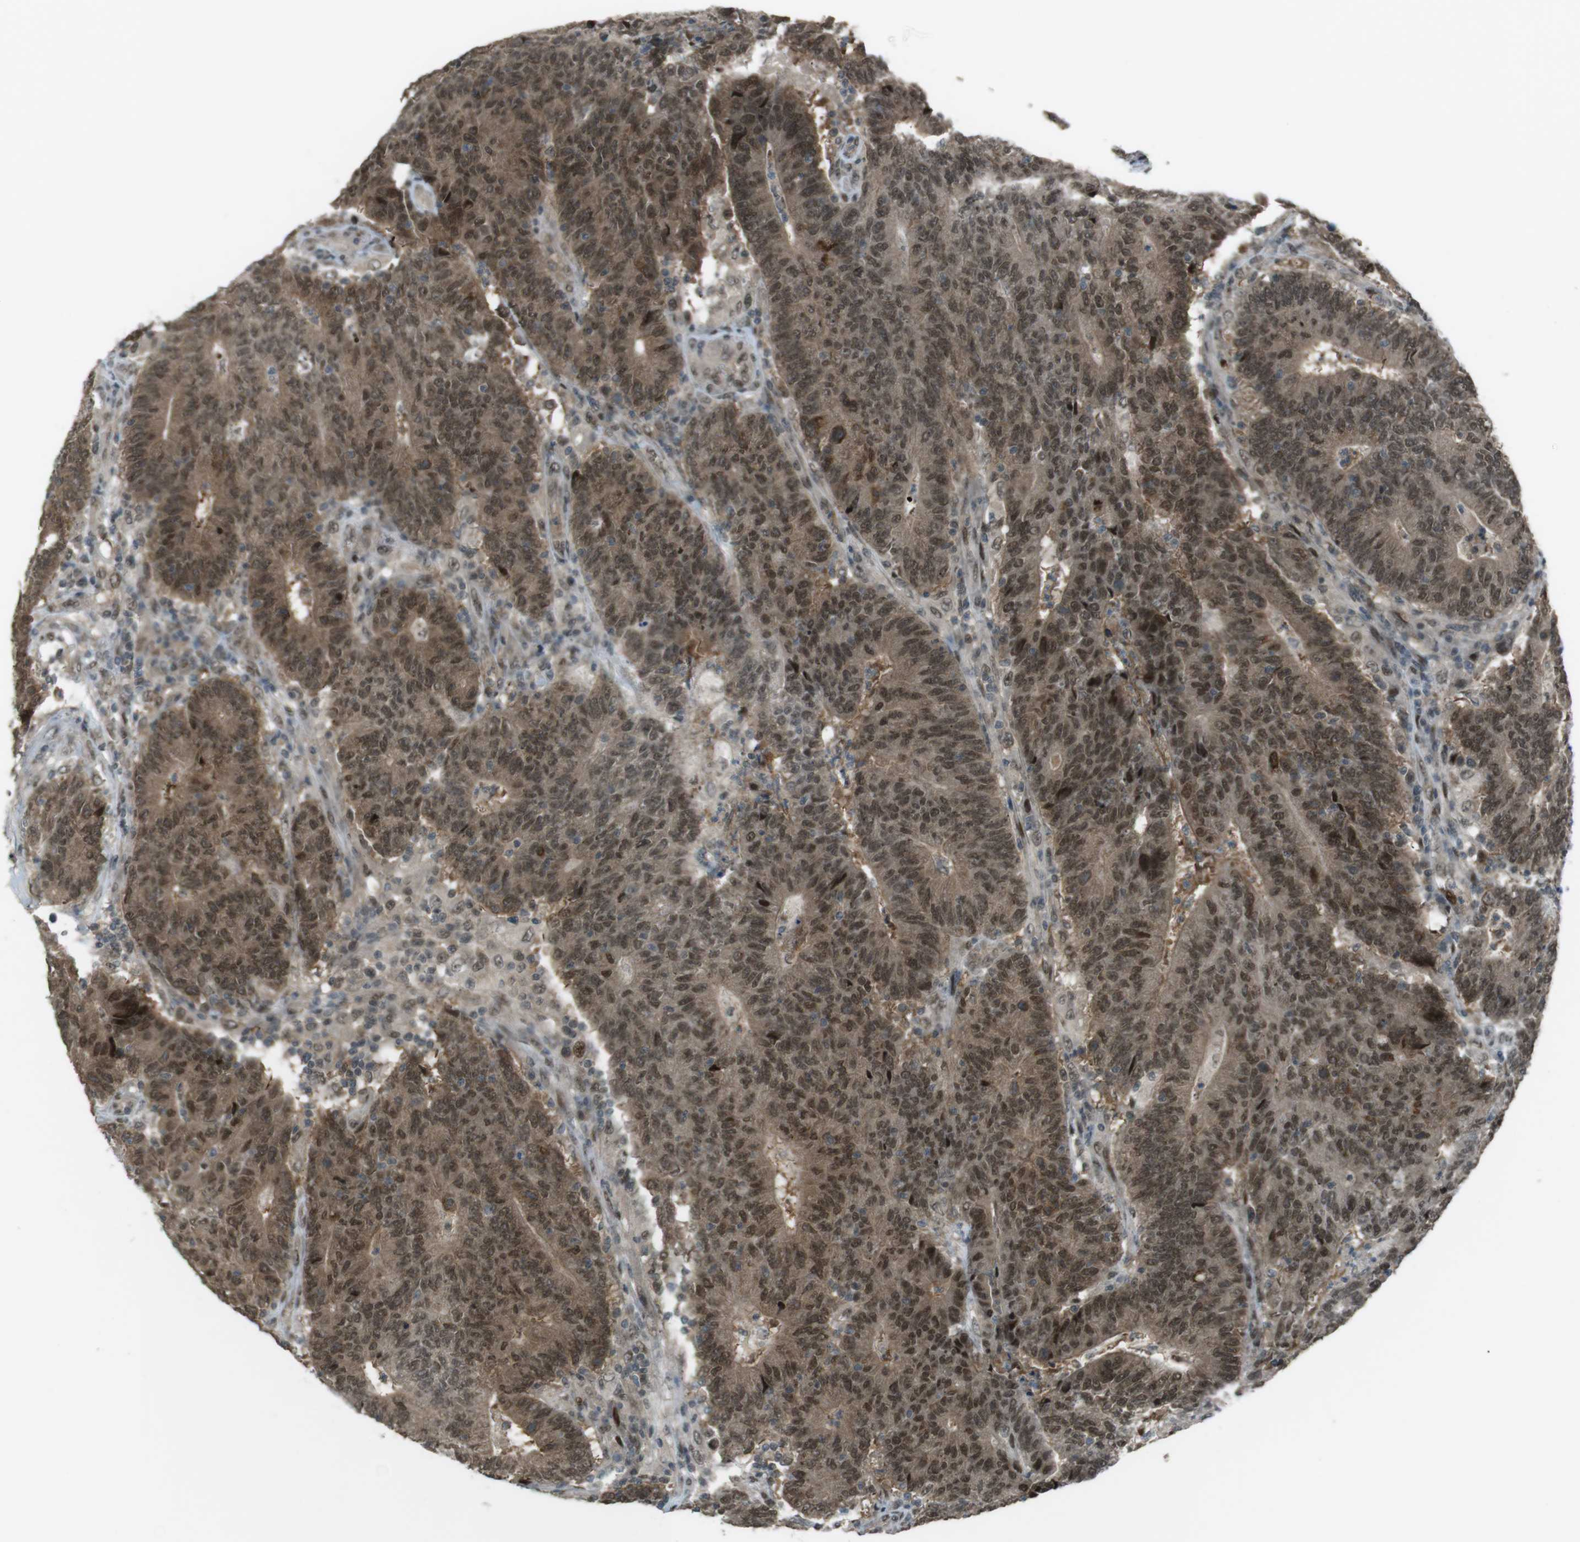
{"staining": {"intensity": "moderate", "quantity": ">75%", "location": "cytoplasmic/membranous,nuclear"}, "tissue": "colorectal cancer", "cell_type": "Tumor cells", "image_type": "cancer", "snomed": [{"axis": "morphology", "description": "Normal tissue, NOS"}, {"axis": "morphology", "description": "Adenocarcinoma, NOS"}, {"axis": "topography", "description": "Colon"}], "caption": "Immunohistochemical staining of colorectal cancer displays medium levels of moderate cytoplasmic/membranous and nuclear positivity in approximately >75% of tumor cells. (Brightfield microscopy of DAB IHC at high magnification).", "gene": "SLITRK5", "patient": {"sex": "female", "age": 75}}